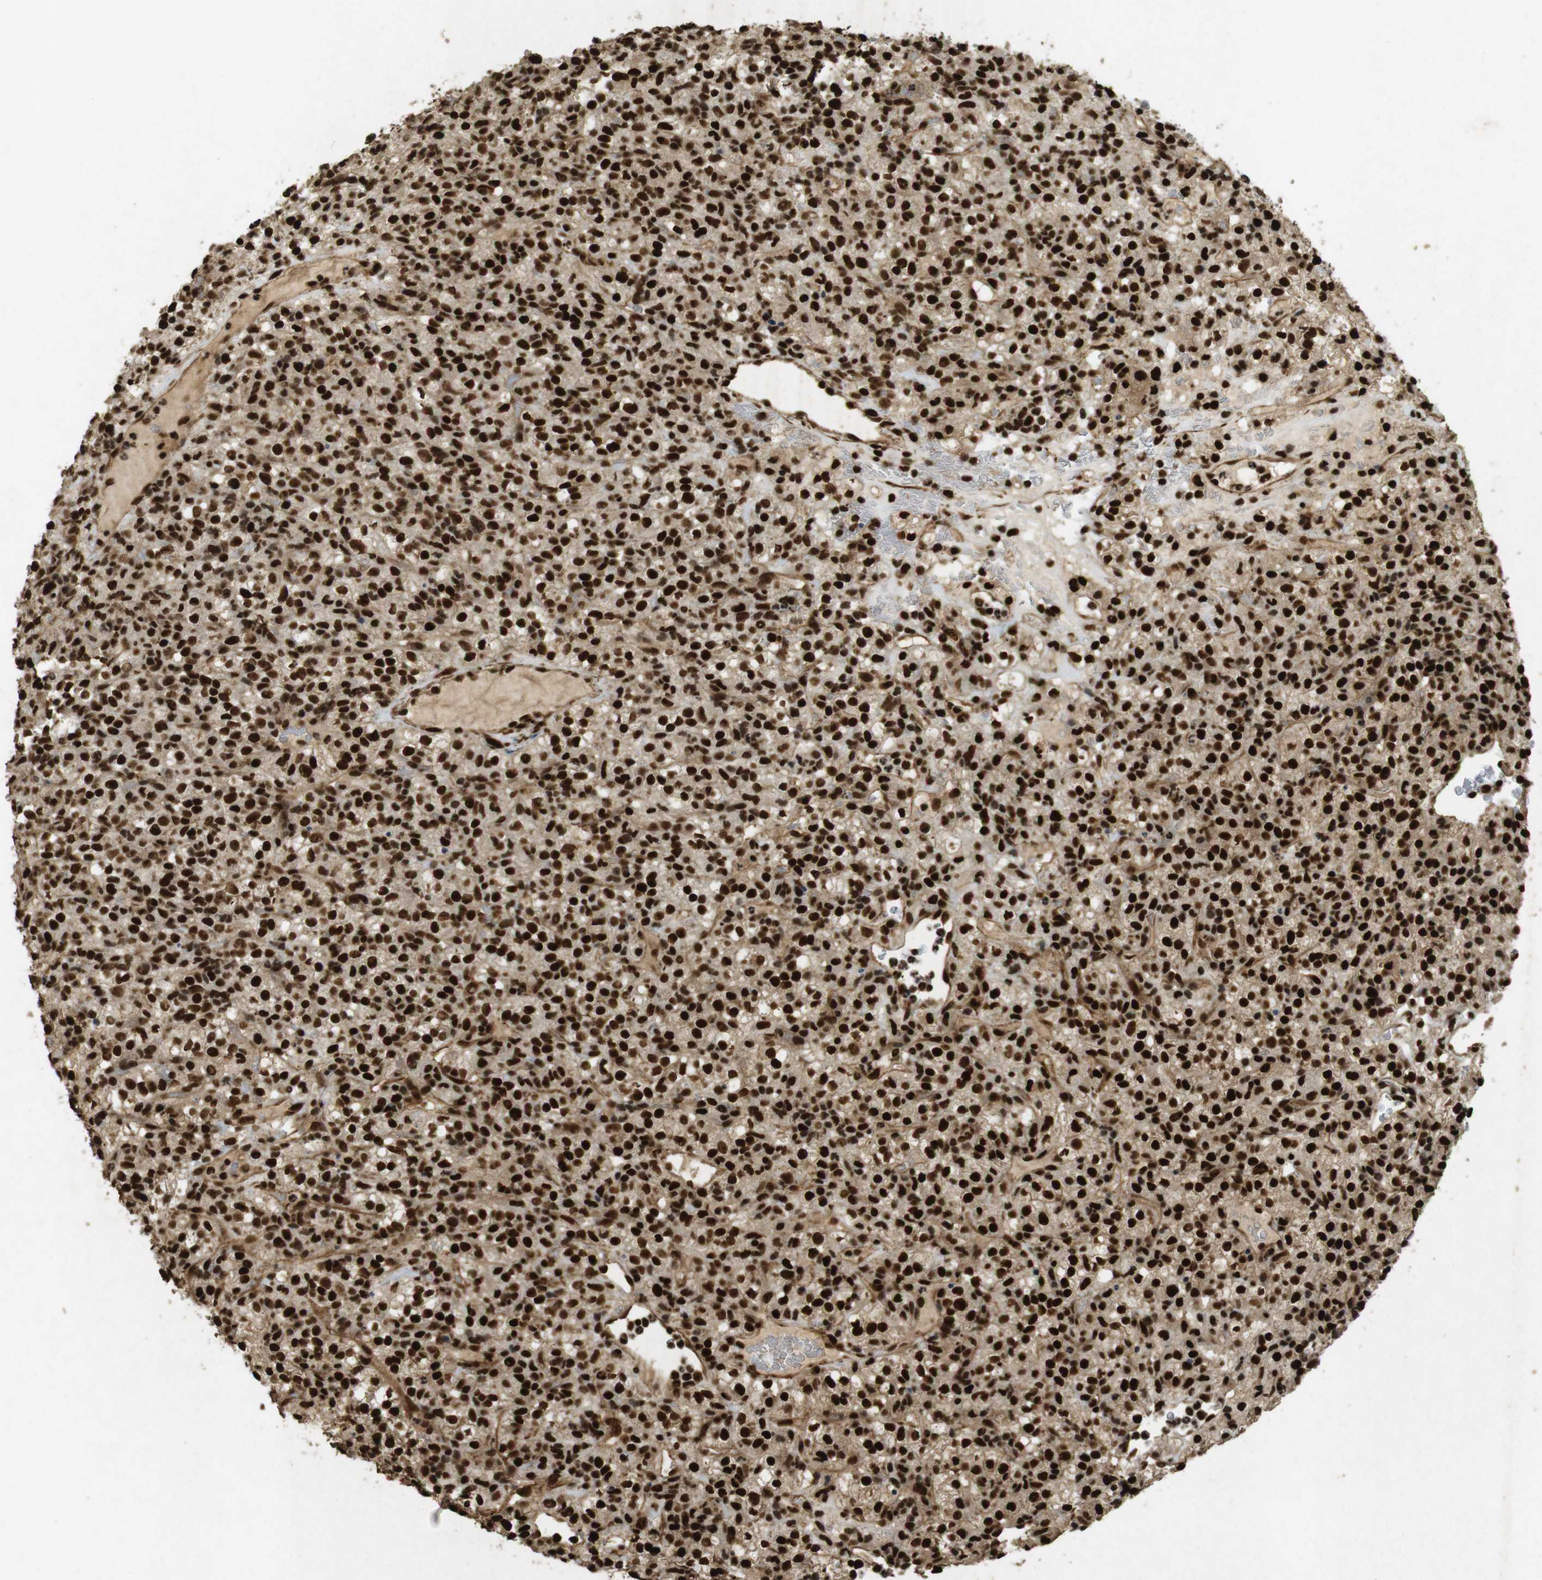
{"staining": {"intensity": "strong", "quantity": ">75%", "location": "cytoplasmic/membranous,nuclear"}, "tissue": "renal cancer", "cell_type": "Tumor cells", "image_type": "cancer", "snomed": [{"axis": "morphology", "description": "Normal tissue, NOS"}, {"axis": "morphology", "description": "Adenocarcinoma, NOS"}, {"axis": "topography", "description": "Kidney"}], "caption": "Renal adenocarcinoma stained with a brown dye reveals strong cytoplasmic/membranous and nuclear positive positivity in approximately >75% of tumor cells.", "gene": "GATA4", "patient": {"sex": "female", "age": 72}}